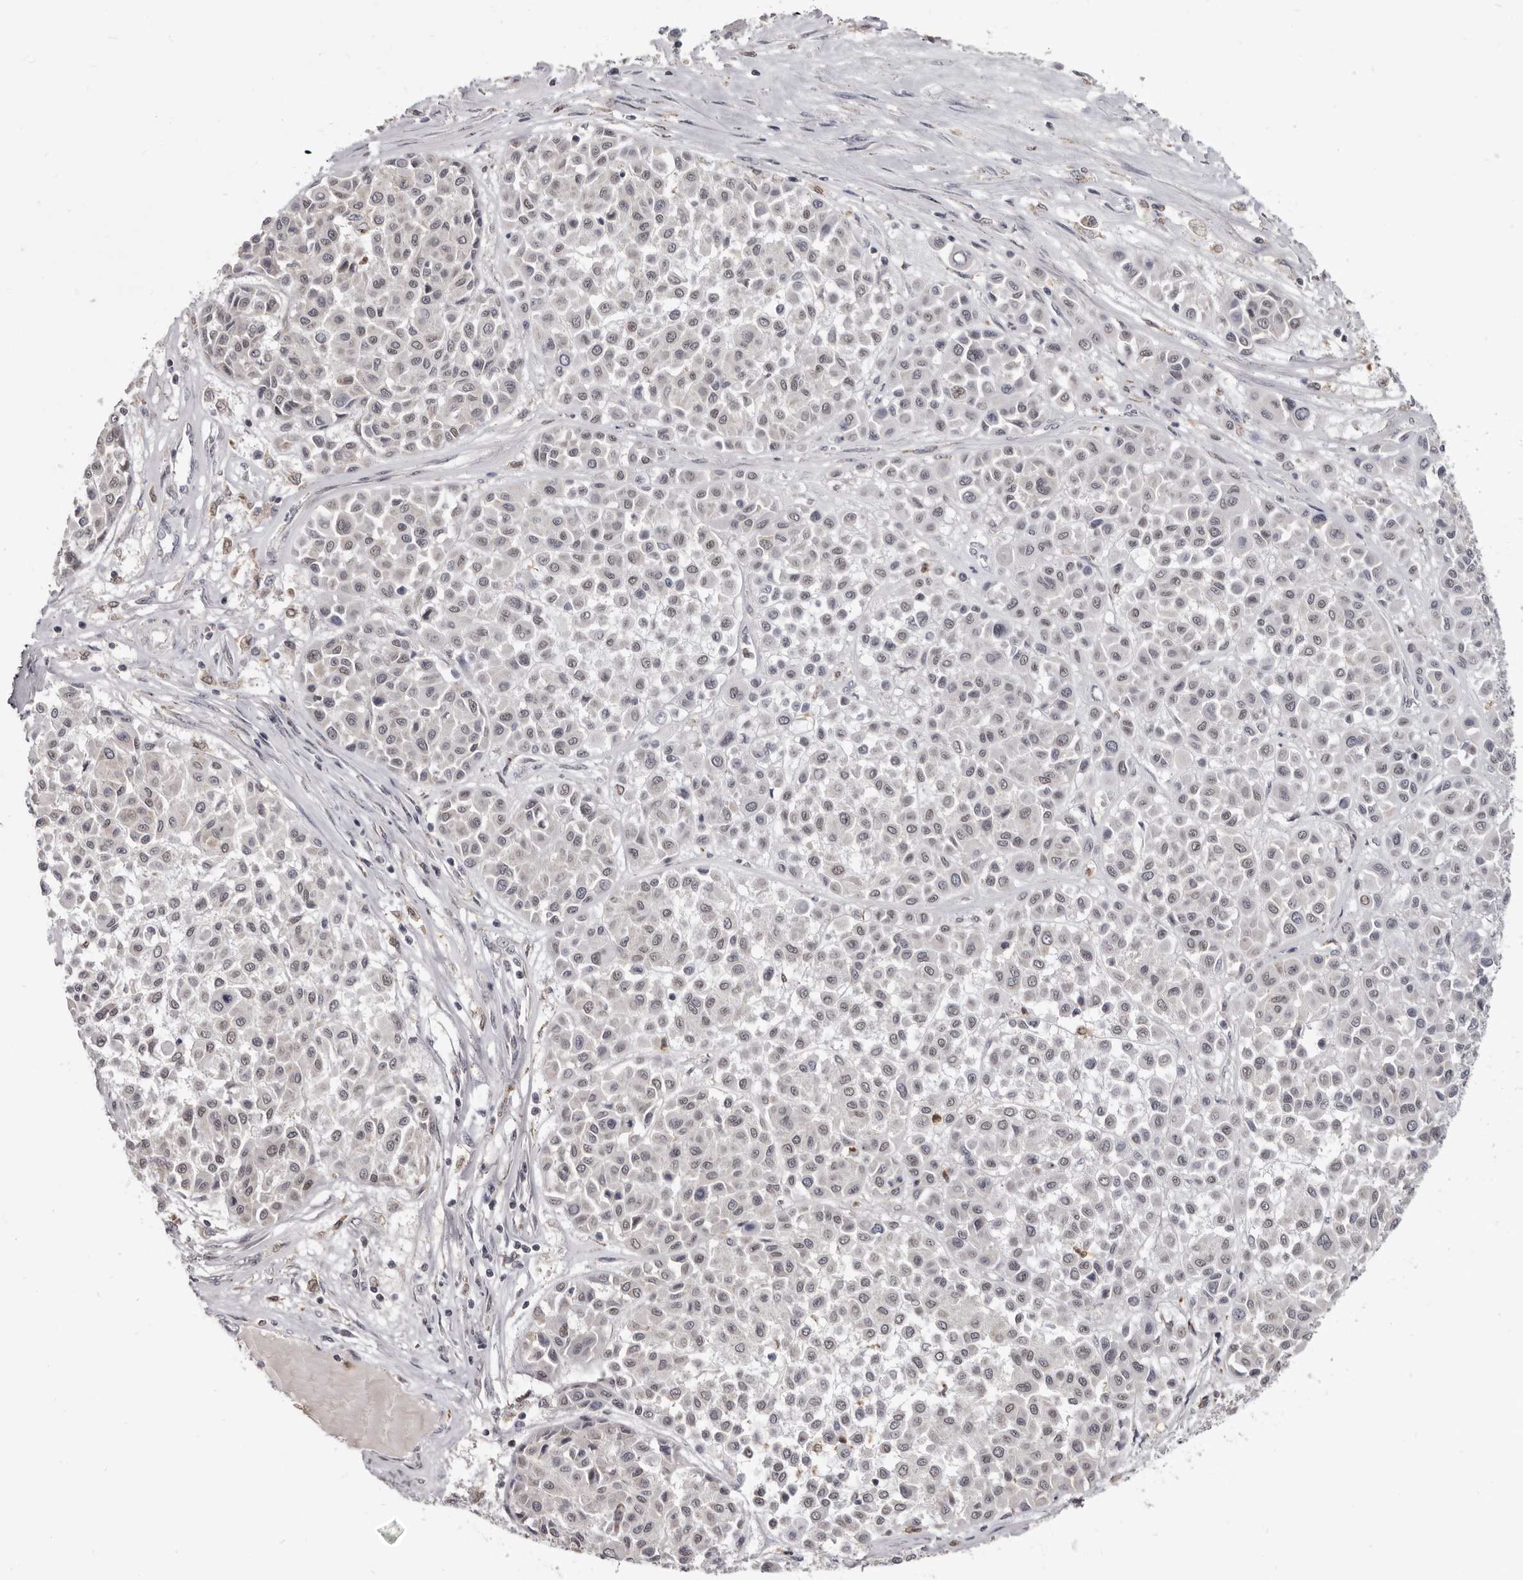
{"staining": {"intensity": "negative", "quantity": "none", "location": "none"}, "tissue": "melanoma", "cell_type": "Tumor cells", "image_type": "cancer", "snomed": [{"axis": "morphology", "description": "Malignant melanoma, Metastatic site"}, {"axis": "topography", "description": "Soft tissue"}], "caption": "Malignant melanoma (metastatic site) was stained to show a protein in brown. There is no significant expression in tumor cells.", "gene": "CGN", "patient": {"sex": "male", "age": 41}}